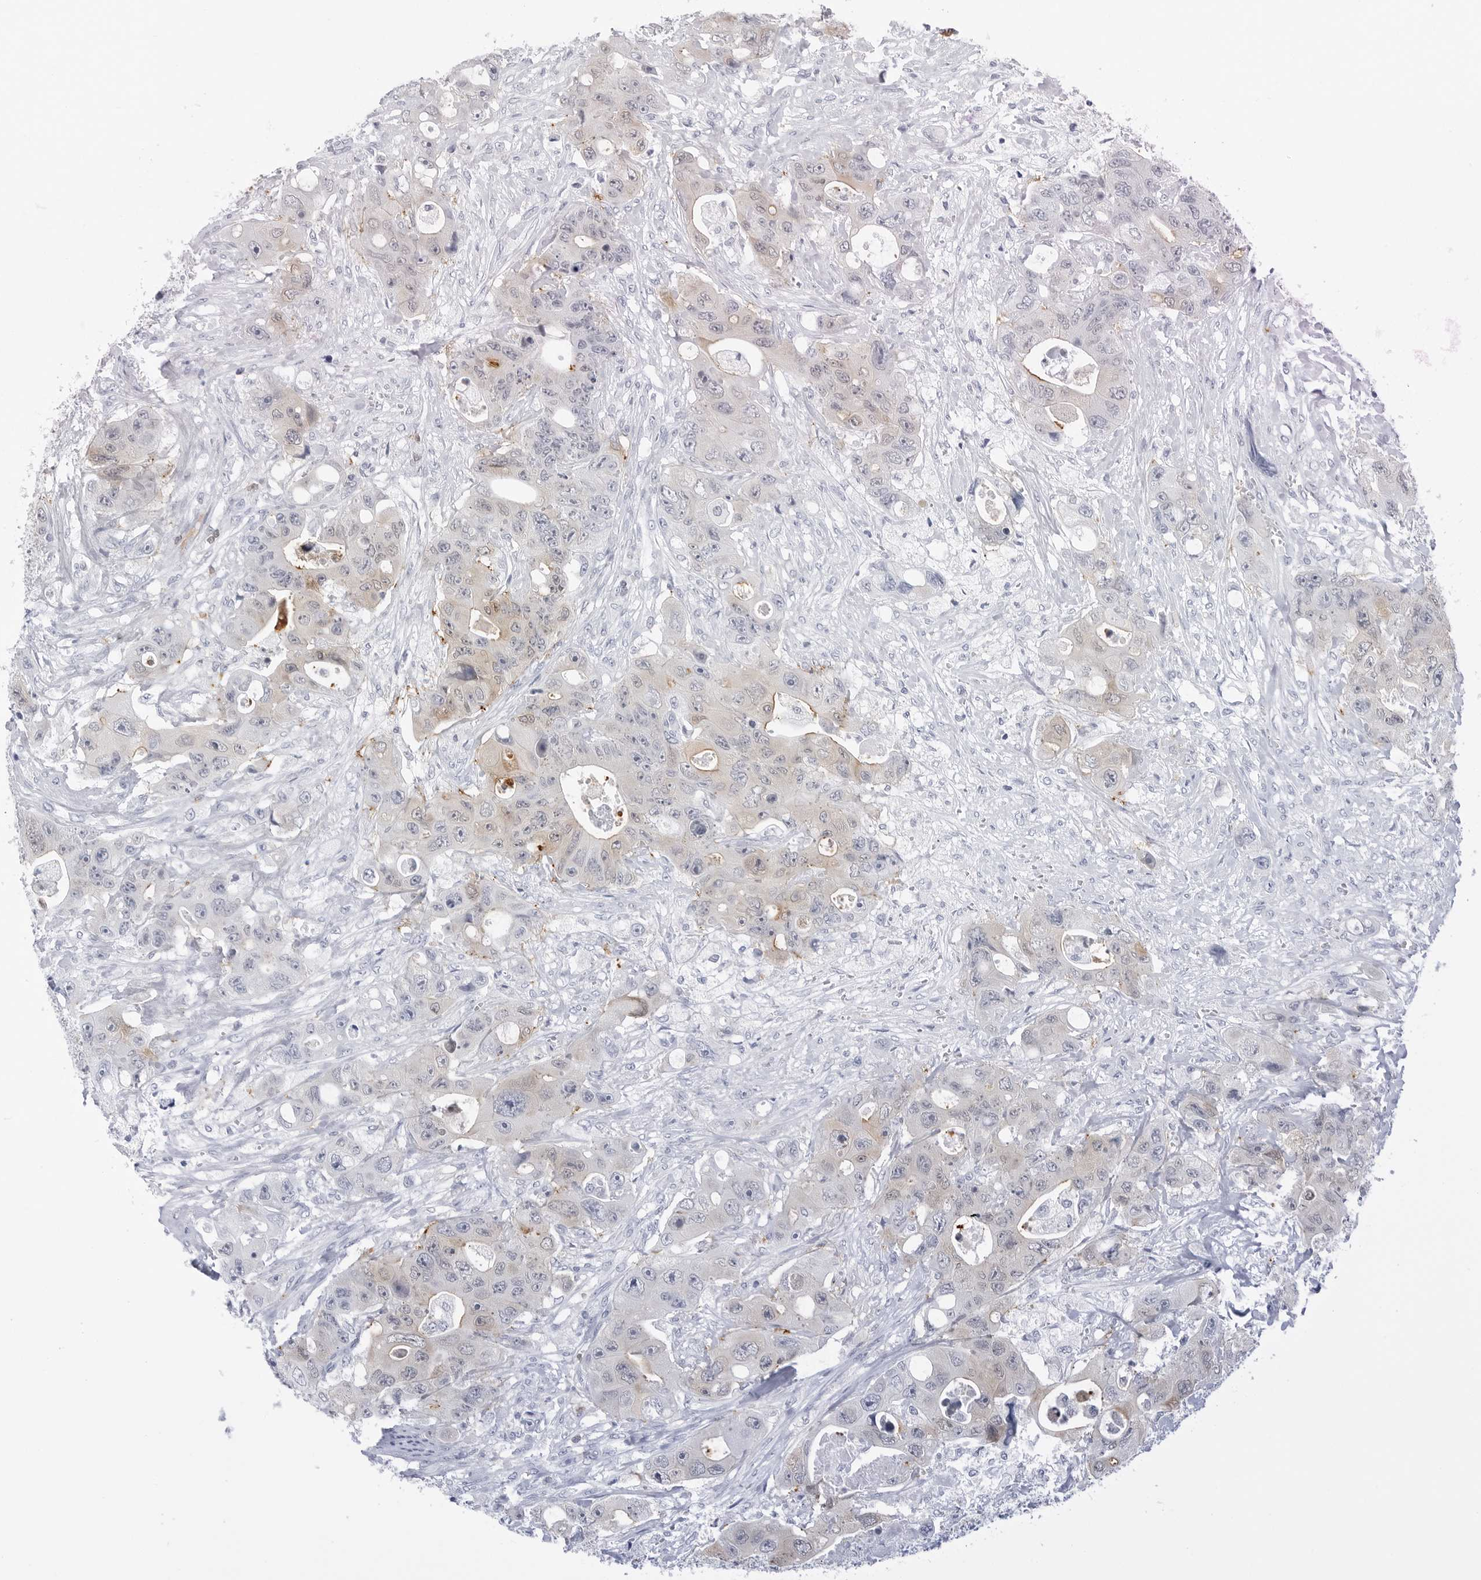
{"staining": {"intensity": "weak", "quantity": "25%-75%", "location": "cytoplasmic/membranous"}, "tissue": "colorectal cancer", "cell_type": "Tumor cells", "image_type": "cancer", "snomed": [{"axis": "morphology", "description": "Adenocarcinoma, NOS"}, {"axis": "topography", "description": "Colon"}], "caption": "IHC of human adenocarcinoma (colorectal) reveals low levels of weak cytoplasmic/membranous positivity in about 25%-75% of tumor cells.", "gene": "SLC9A3R1", "patient": {"sex": "female", "age": 46}}